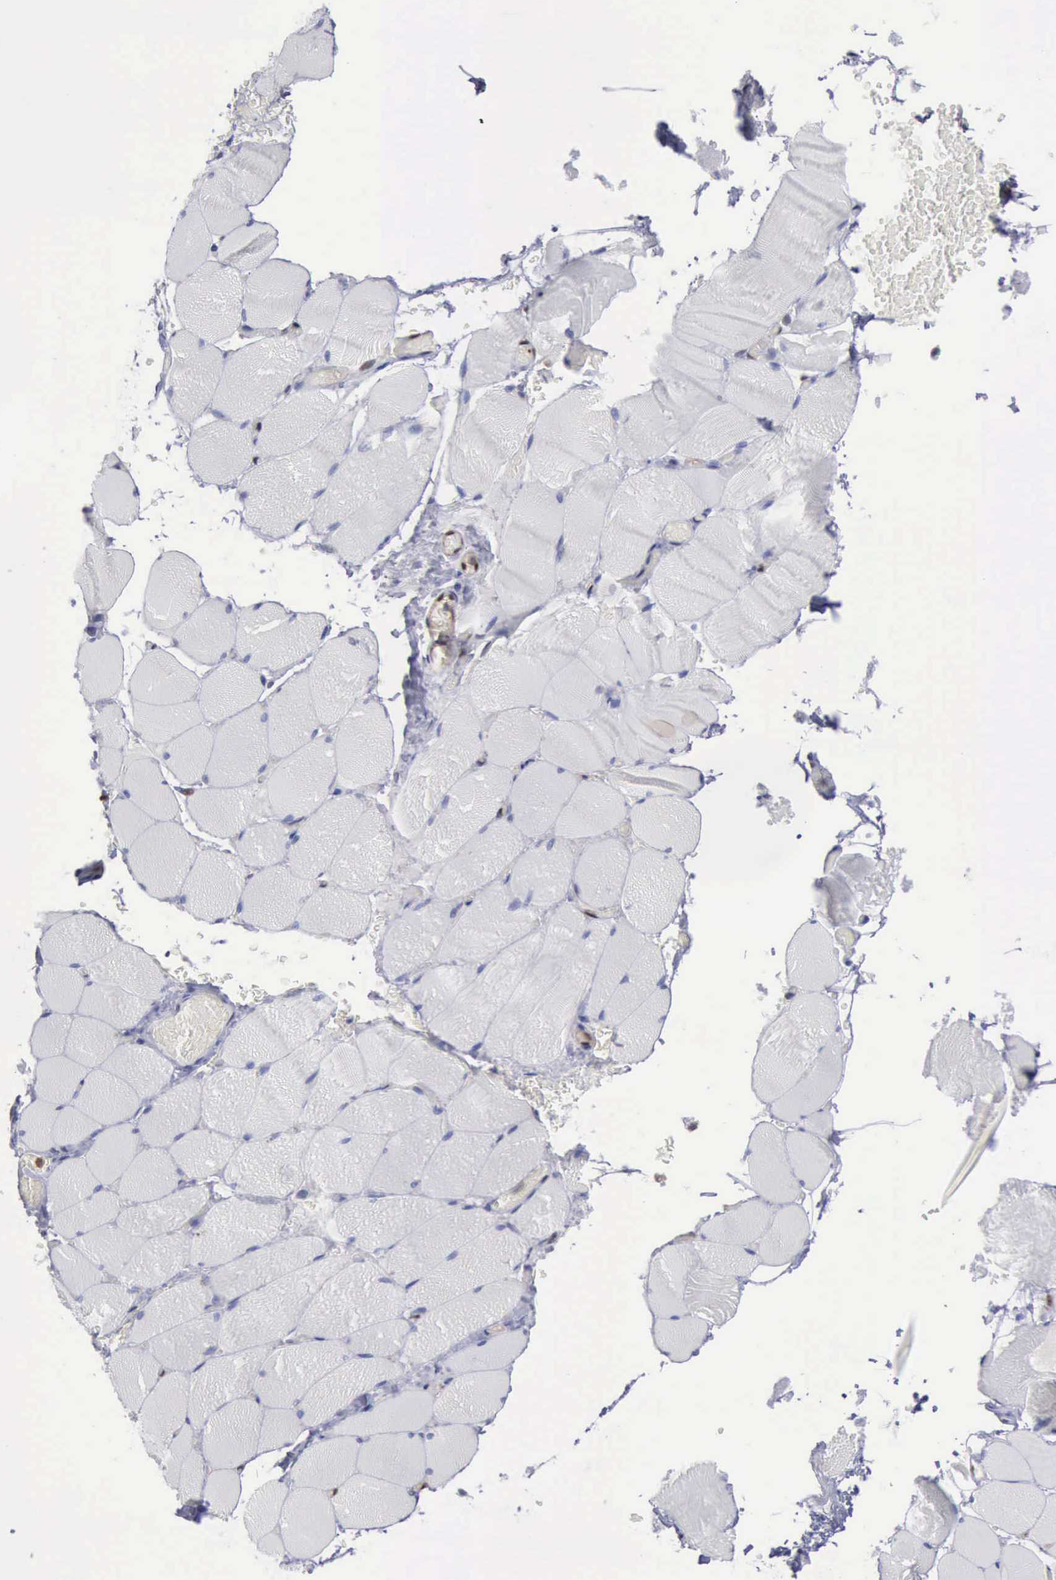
{"staining": {"intensity": "negative", "quantity": "none", "location": "none"}, "tissue": "skeletal muscle", "cell_type": "Myocytes", "image_type": "normal", "snomed": [{"axis": "morphology", "description": "Normal tissue, NOS"}, {"axis": "topography", "description": "Skeletal muscle"}, {"axis": "topography", "description": "Soft tissue"}], "caption": "Unremarkable skeletal muscle was stained to show a protein in brown. There is no significant positivity in myocytes.", "gene": "STAT1", "patient": {"sex": "female", "age": 58}}